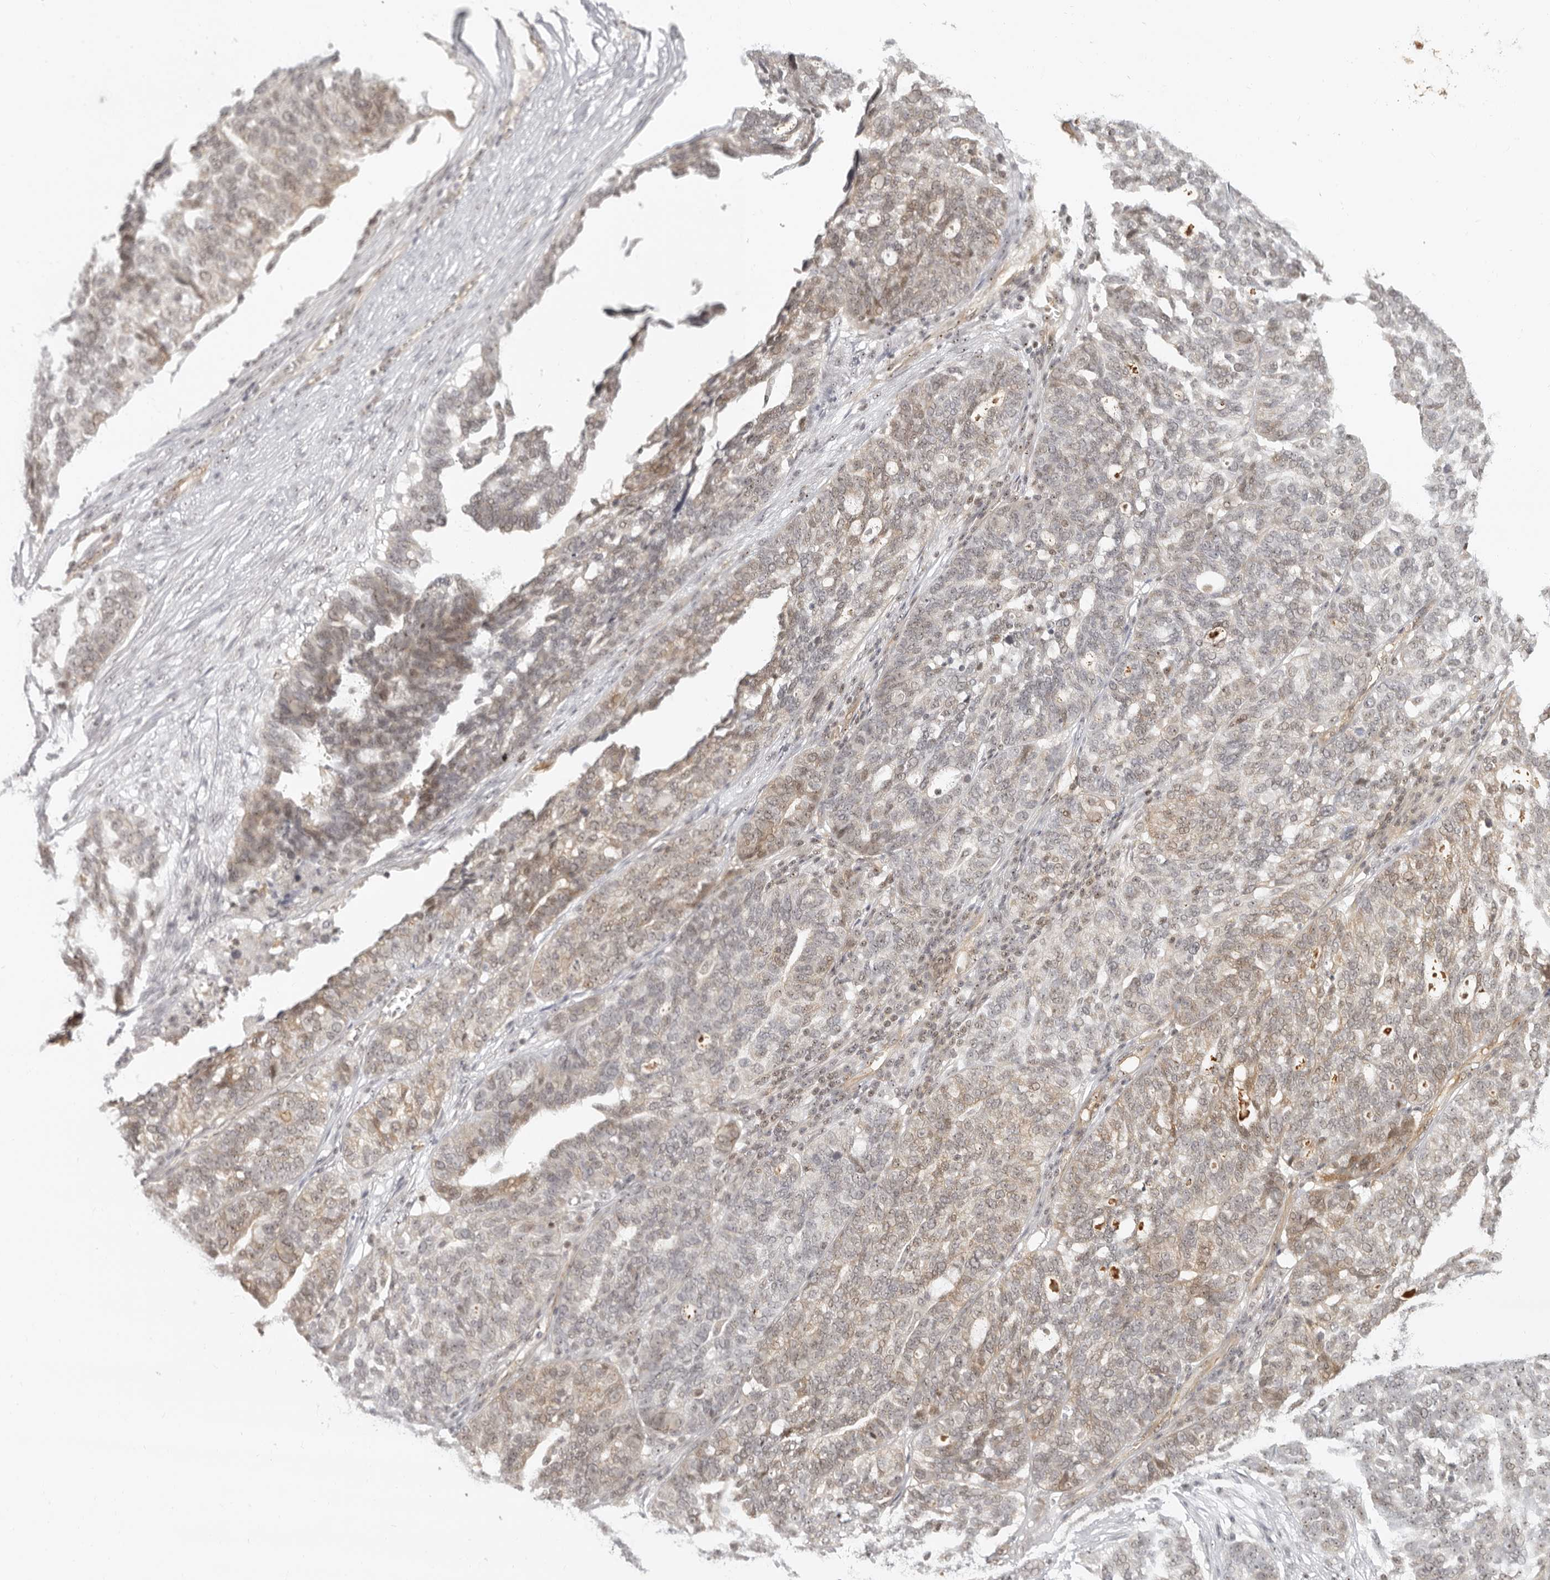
{"staining": {"intensity": "weak", "quantity": "25%-75%", "location": "cytoplasmic/membranous"}, "tissue": "ovarian cancer", "cell_type": "Tumor cells", "image_type": "cancer", "snomed": [{"axis": "morphology", "description": "Cystadenocarcinoma, serous, NOS"}, {"axis": "topography", "description": "Ovary"}], "caption": "Ovarian cancer (serous cystadenocarcinoma) stained with a protein marker shows weak staining in tumor cells.", "gene": "BAP1", "patient": {"sex": "female", "age": 59}}